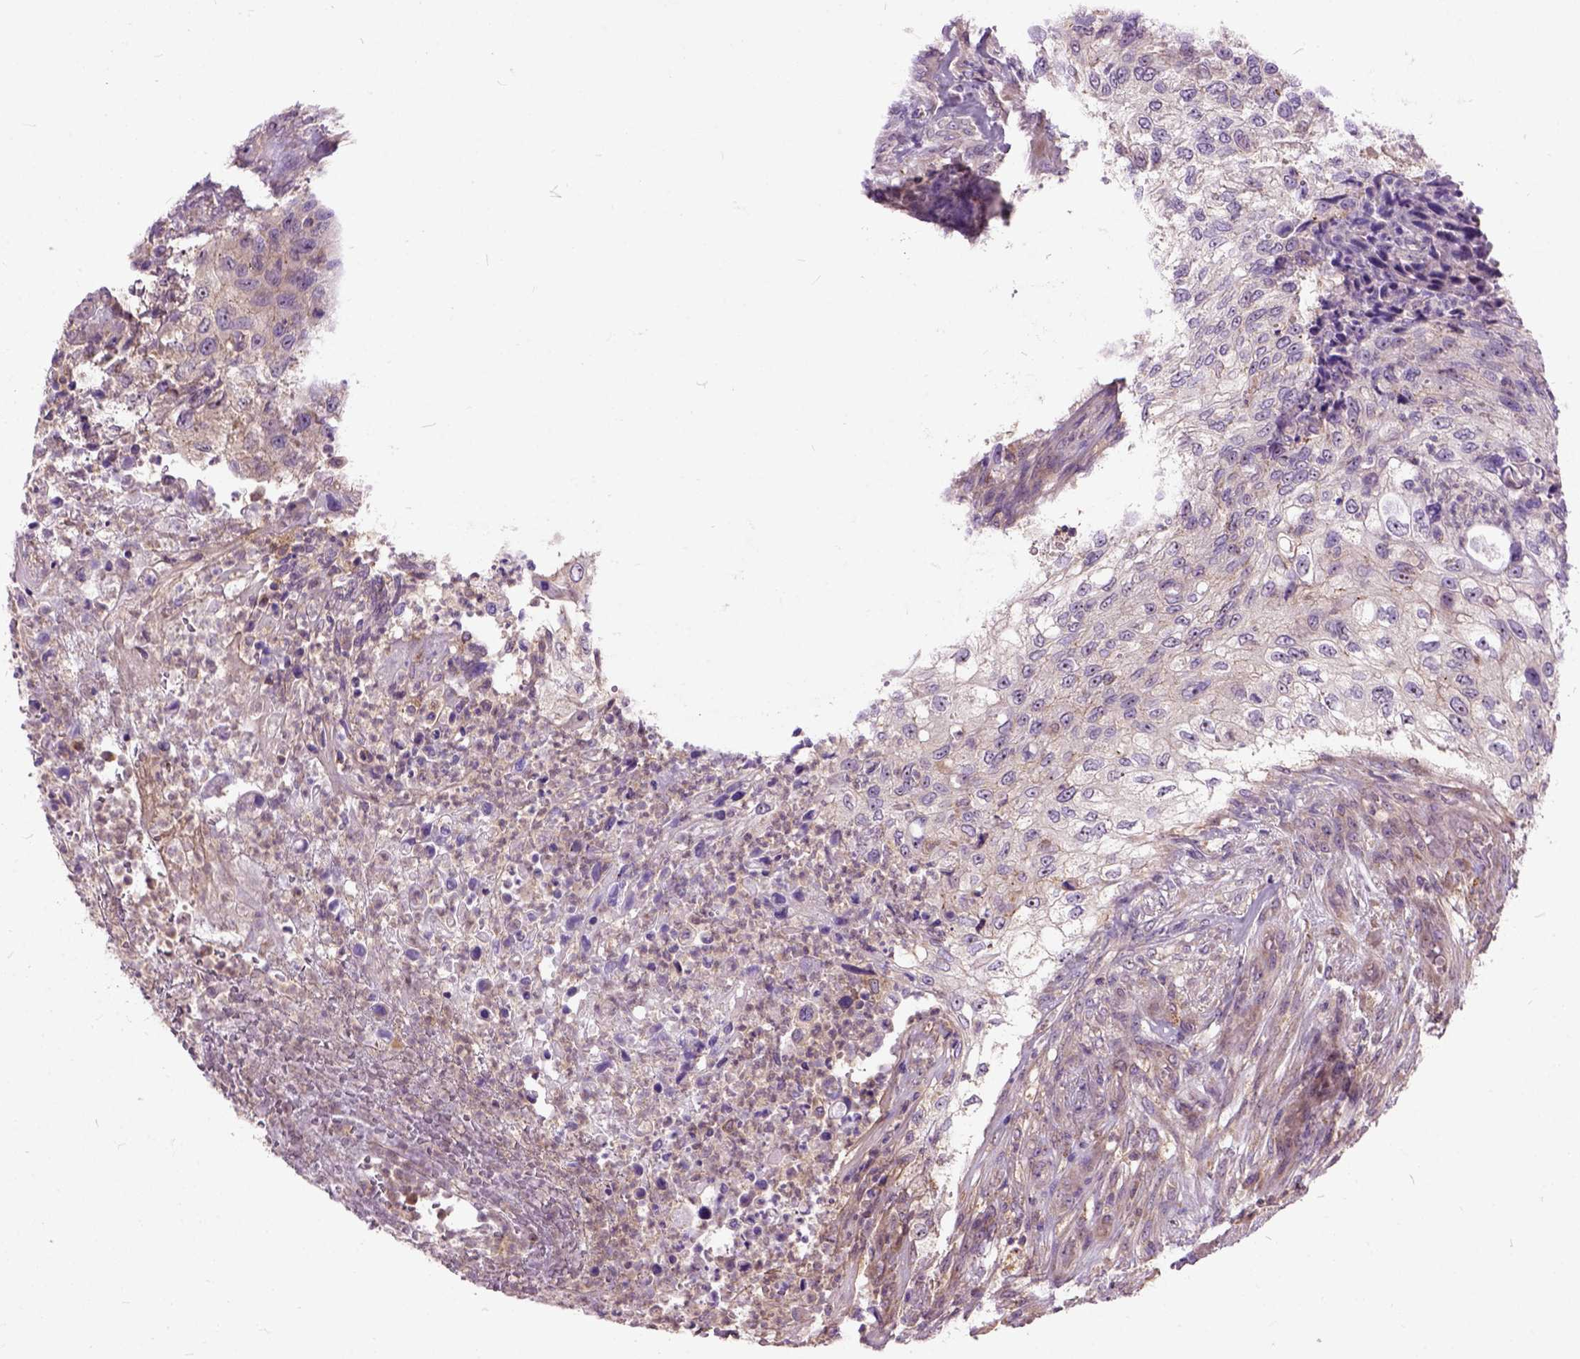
{"staining": {"intensity": "negative", "quantity": "none", "location": "none"}, "tissue": "urothelial cancer", "cell_type": "Tumor cells", "image_type": "cancer", "snomed": [{"axis": "morphology", "description": "Urothelial carcinoma, High grade"}, {"axis": "topography", "description": "Urinary bladder"}], "caption": "Tumor cells are negative for brown protein staining in urothelial cancer.", "gene": "MAPT", "patient": {"sex": "female", "age": 60}}